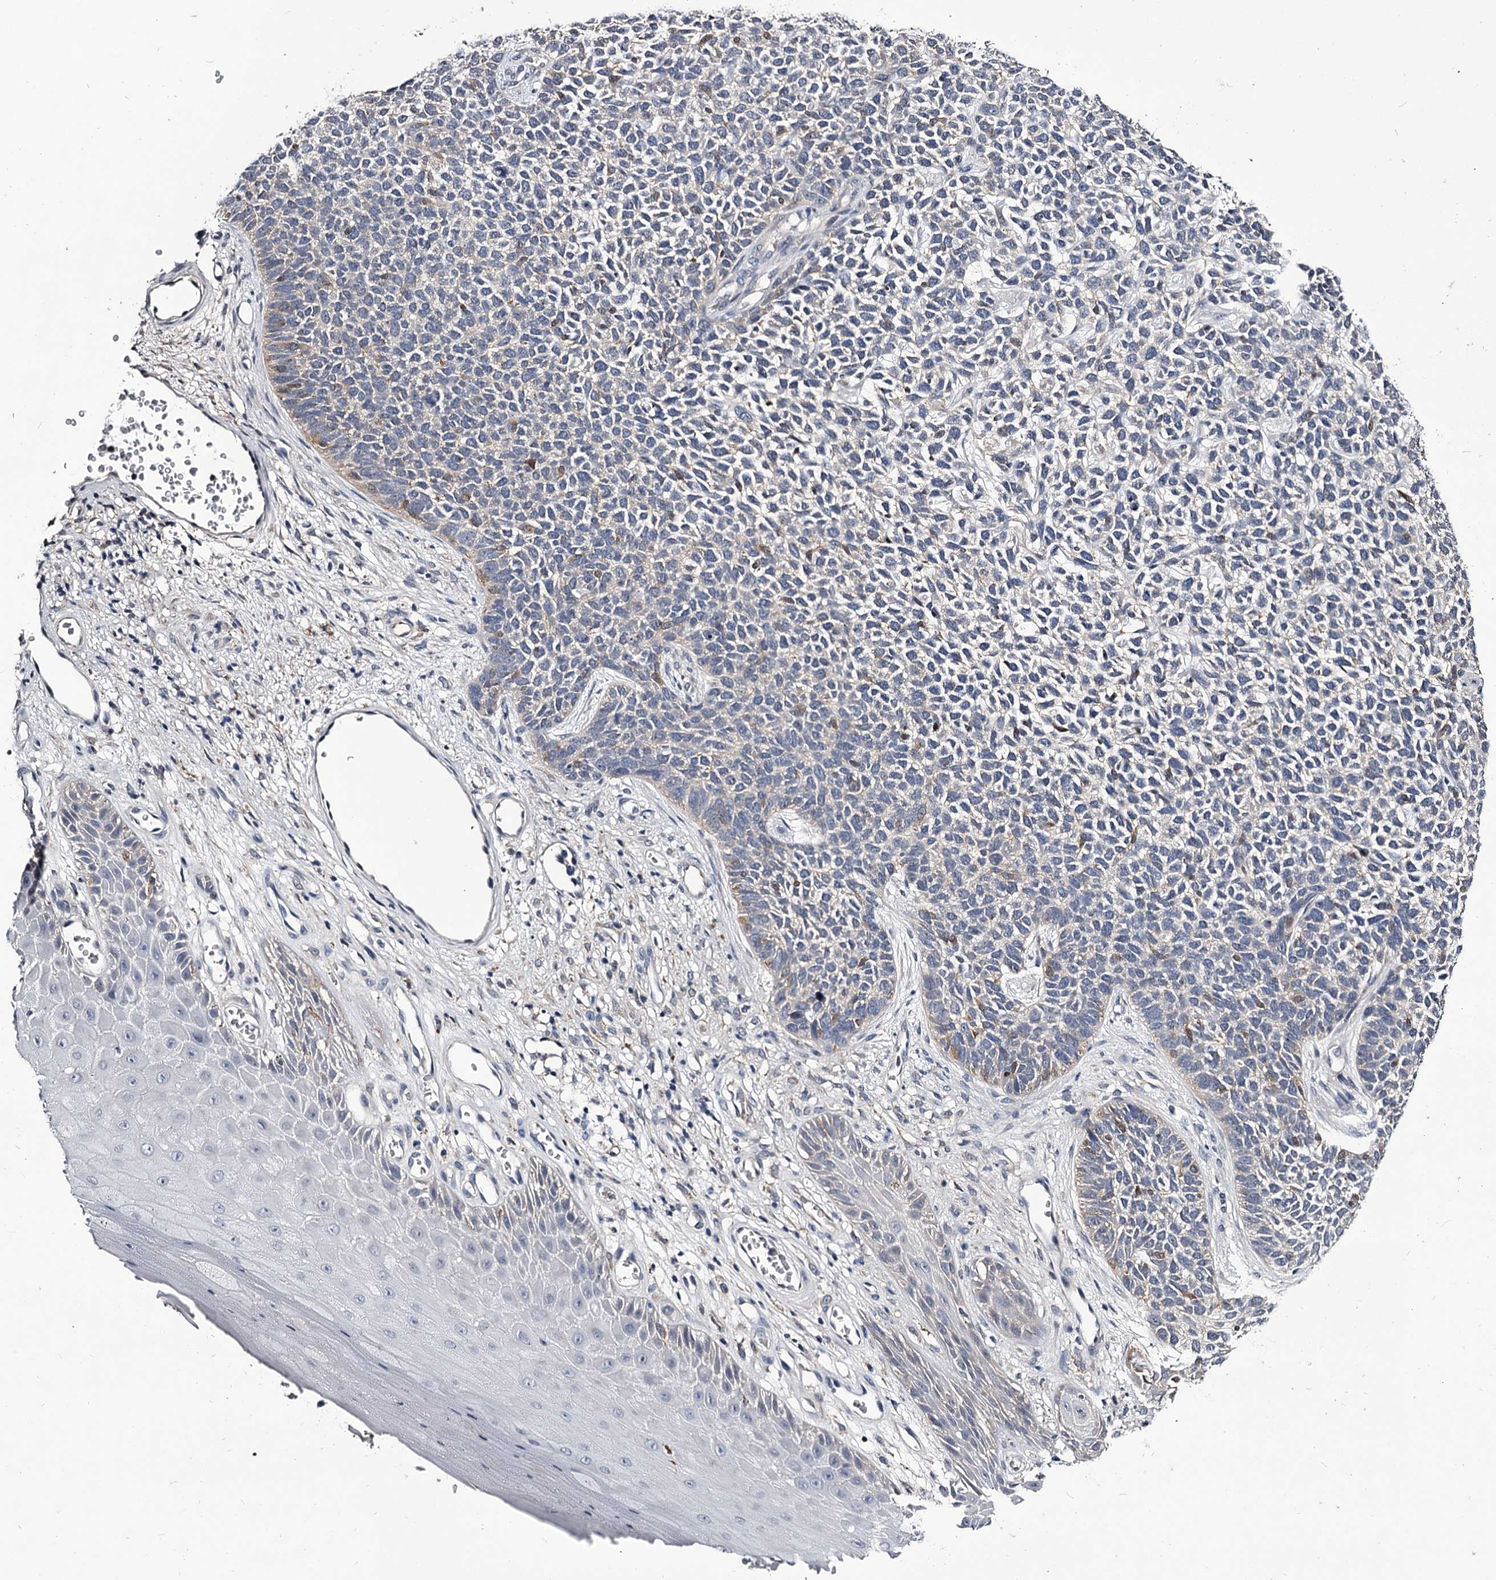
{"staining": {"intensity": "negative", "quantity": "none", "location": "none"}, "tissue": "skin cancer", "cell_type": "Tumor cells", "image_type": "cancer", "snomed": [{"axis": "morphology", "description": "Basal cell carcinoma"}, {"axis": "topography", "description": "Skin"}], "caption": "An immunohistochemistry image of skin cancer (basal cell carcinoma) is shown. There is no staining in tumor cells of skin cancer (basal cell carcinoma). (Brightfield microscopy of DAB IHC at high magnification).", "gene": "GSTO1", "patient": {"sex": "female", "age": 84}}